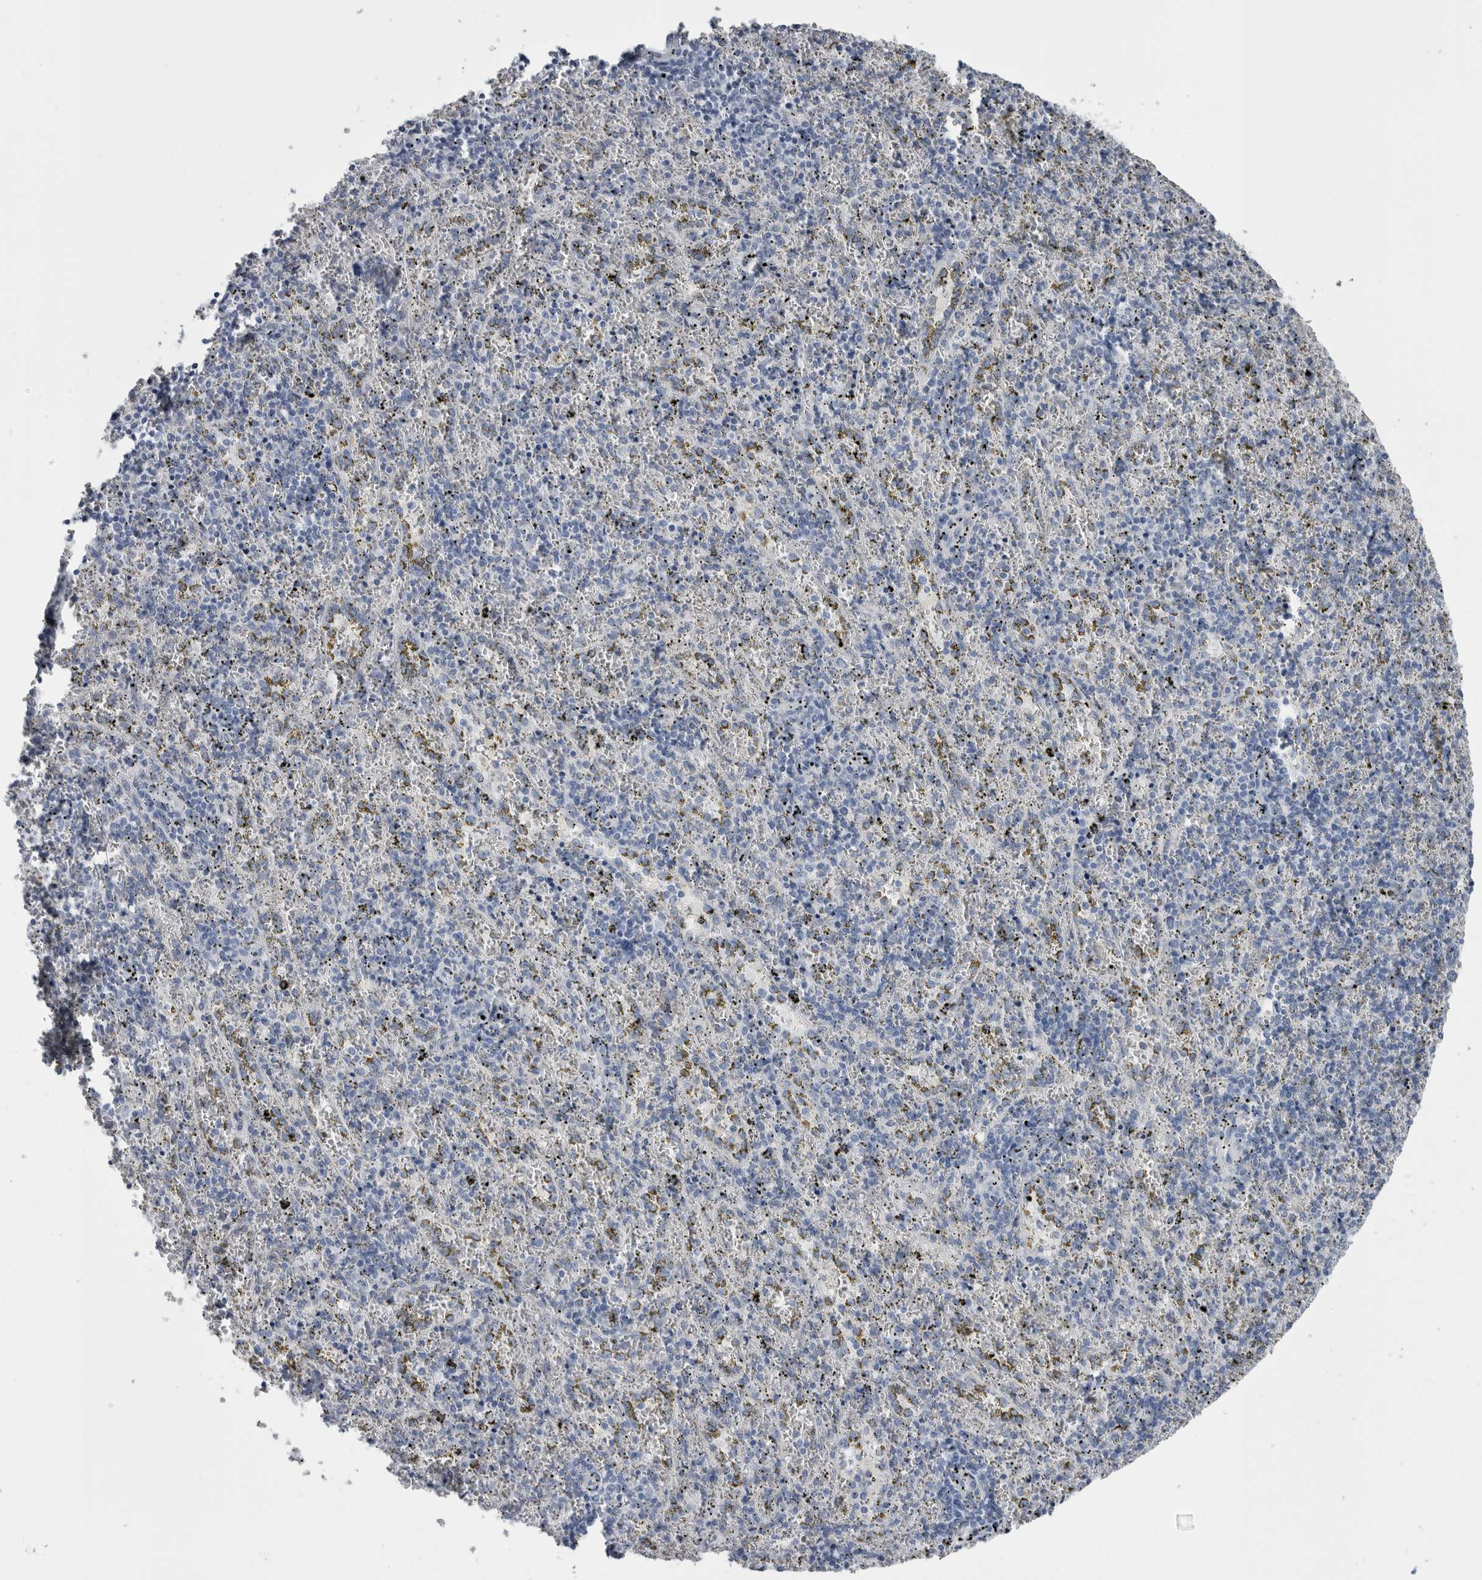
{"staining": {"intensity": "negative", "quantity": "none", "location": "none"}, "tissue": "spleen", "cell_type": "Cells in red pulp", "image_type": "normal", "snomed": [{"axis": "morphology", "description": "Normal tissue, NOS"}, {"axis": "topography", "description": "Spleen"}], "caption": "This is a histopathology image of IHC staining of unremarkable spleen, which shows no staining in cells in red pulp.", "gene": "MSMB", "patient": {"sex": "male", "age": 11}}